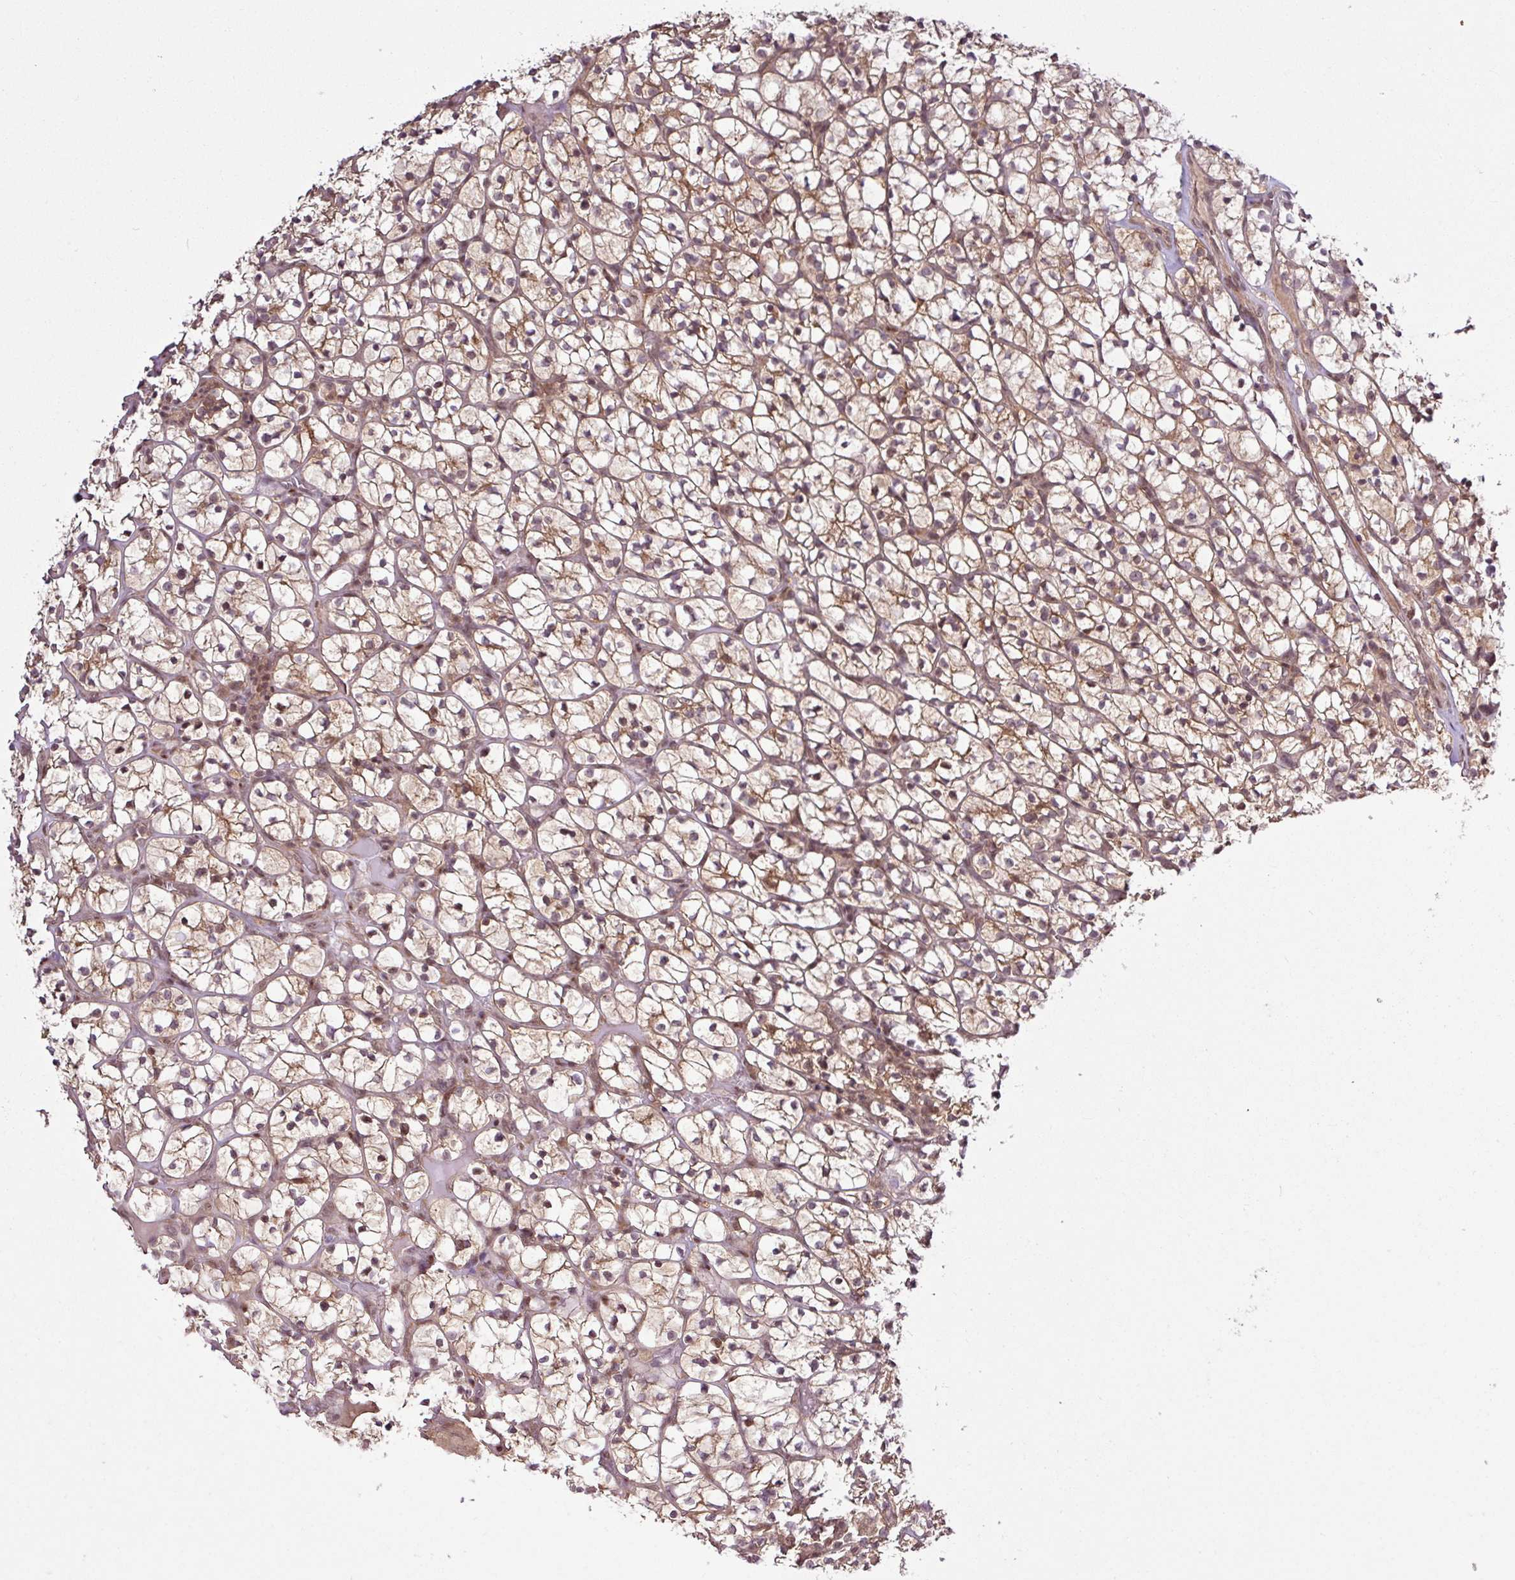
{"staining": {"intensity": "moderate", "quantity": ">75%", "location": "cytoplasmic/membranous,nuclear"}, "tissue": "renal cancer", "cell_type": "Tumor cells", "image_type": "cancer", "snomed": [{"axis": "morphology", "description": "Adenocarcinoma, NOS"}, {"axis": "topography", "description": "Kidney"}], "caption": "This is an image of IHC staining of renal cancer, which shows moderate staining in the cytoplasmic/membranous and nuclear of tumor cells.", "gene": "ITPKC", "patient": {"sex": "female", "age": 64}}